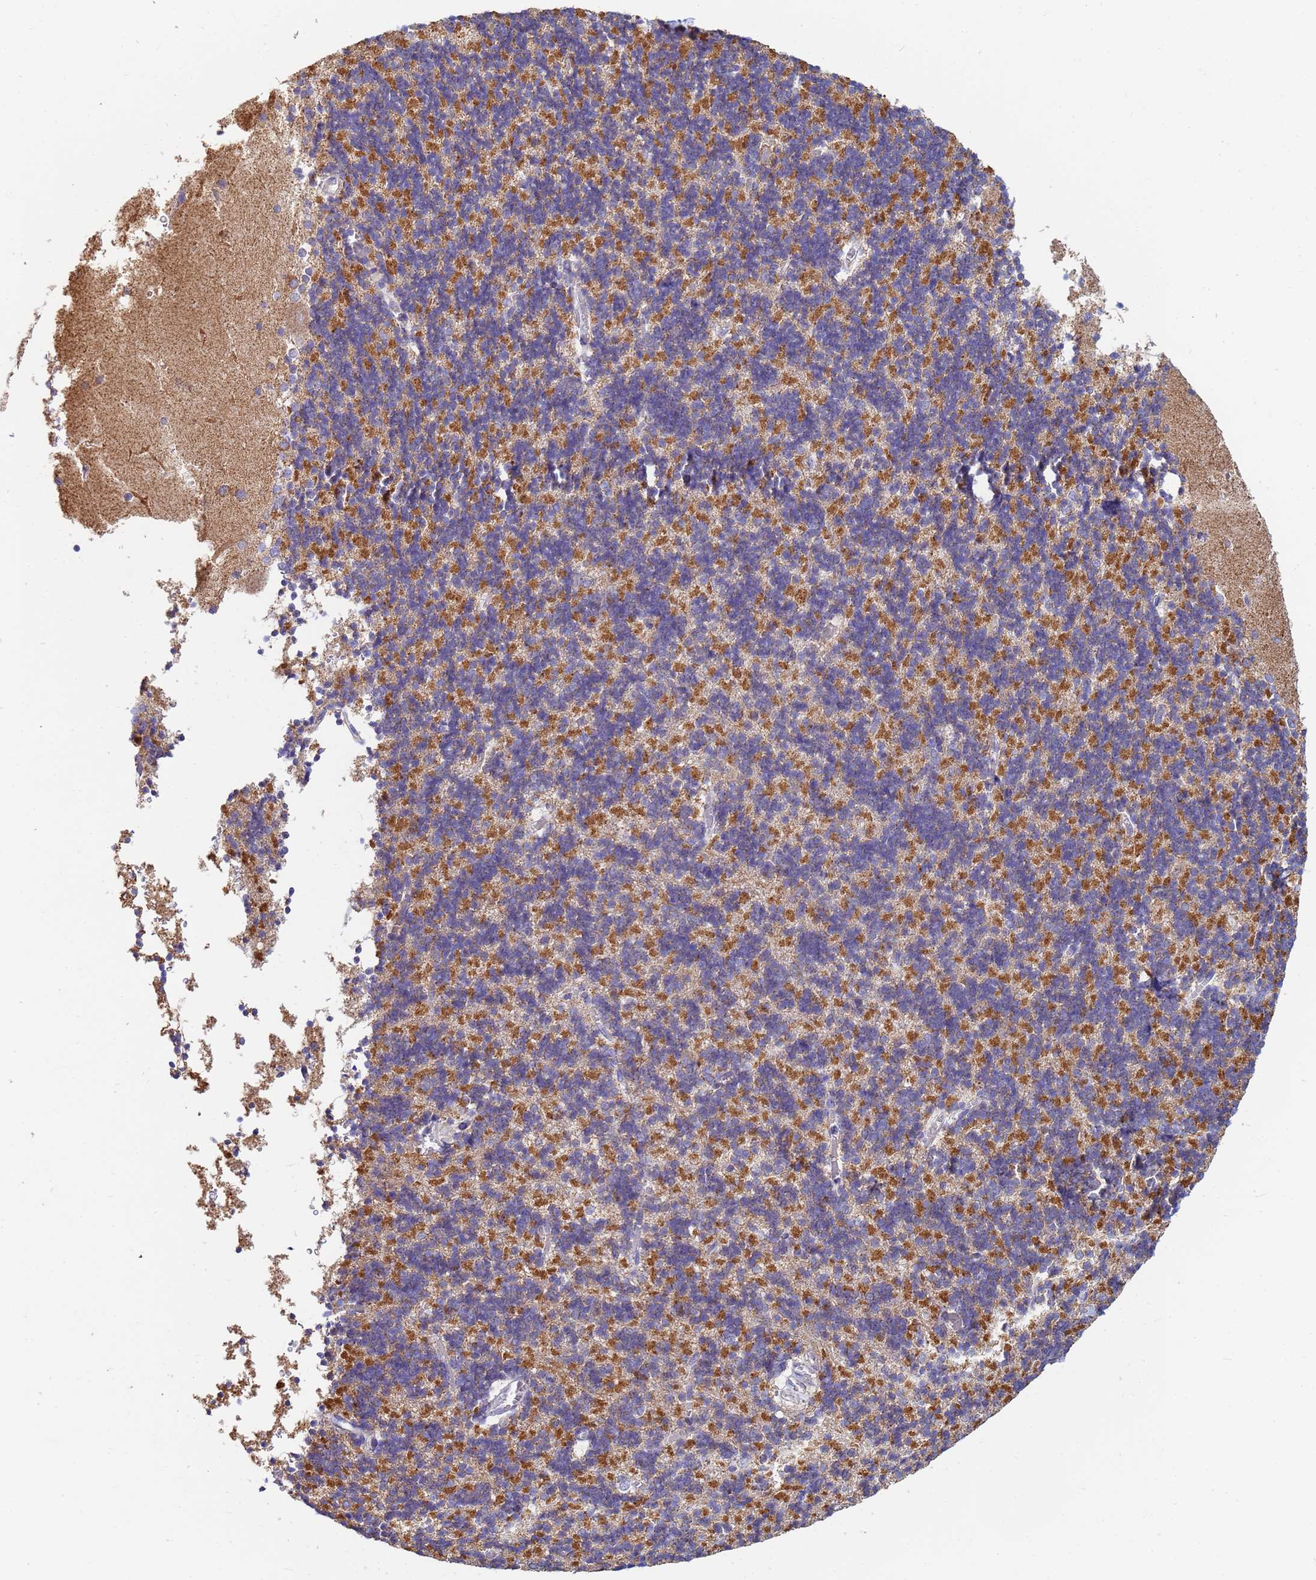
{"staining": {"intensity": "strong", "quantity": ">75%", "location": "cytoplasmic/membranous"}, "tissue": "cerebellum", "cell_type": "Cells in granular layer", "image_type": "normal", "snomed": [{"axis": "morphology", "description": "Normal tissue, NOS"}, {"axis": "topography", "description": "Cerebellum"}], "caption": "Immunohistochemistry histopathology image of benign cerebellum stained for a protein (brown), which exhibits high levels of strong cytoplasmic/membranous positivity in about >75% of cells in granular layer.", "gene": "UQCRHL", "patient": {"sex": "male", "age": 37}}